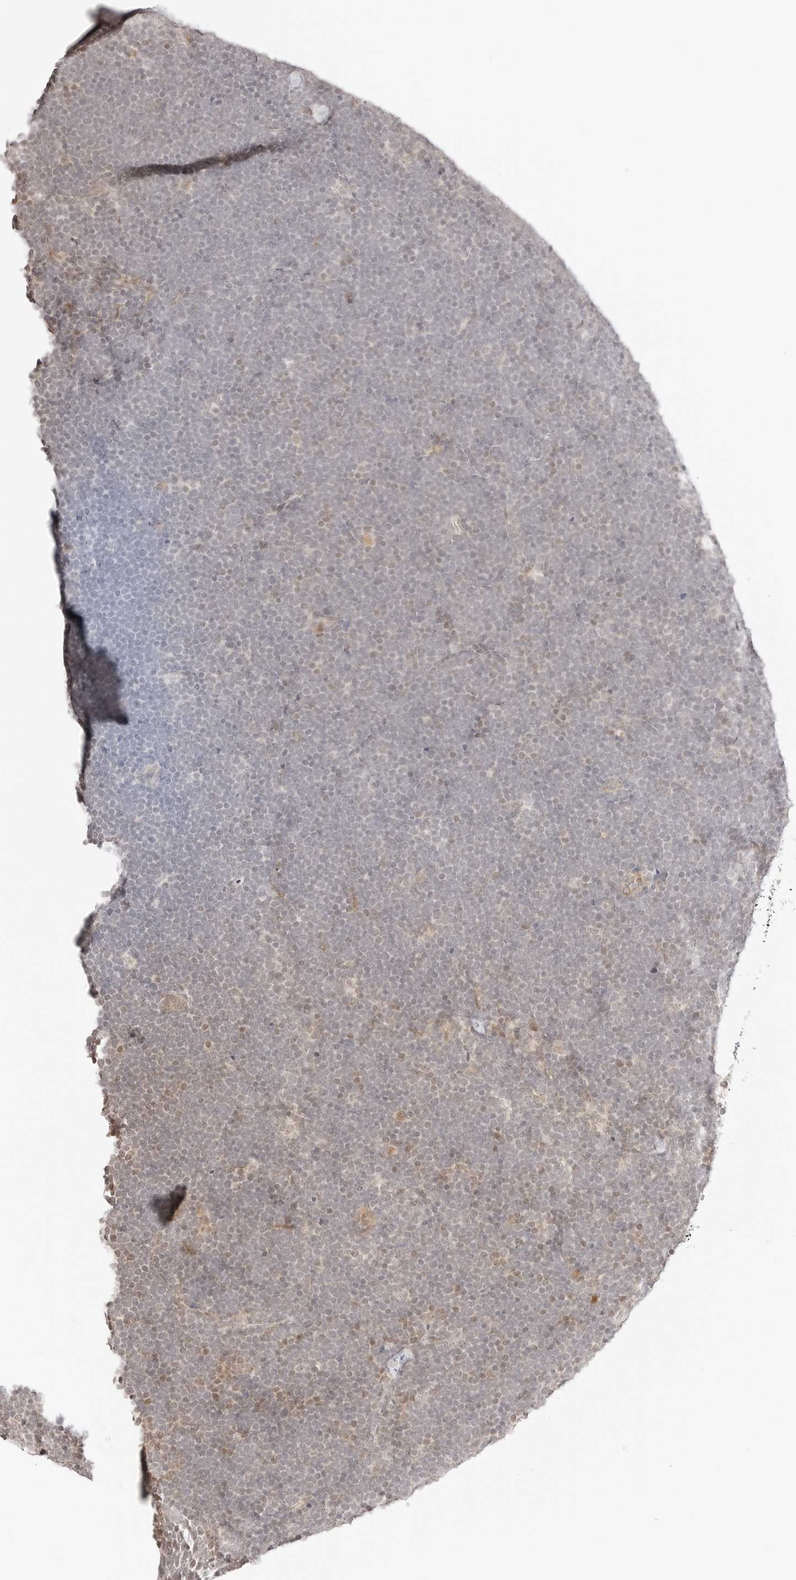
{"staining": {"intensity": "moderate", "quantity": "<25%", "location": "nuclear"}, "tissue": "lymphoma", "cell_type": "Tumor cells", "image_type": "cancer", "snomed": [{"axis": "morphology", "description": "Malignant lymphoma, non-Hodgkin's type, High grade"}, {"axis": "topography", "description": "Lymph node"}], "caption": "Malignant lymphoma, non-Hodgkin's type (high-grade) stained for a protein displays moderate nuclear positivity in tumor cells. (DAB IHC, brown staining for protein, blue staining for nuclei).", "gene": "RPS6KL1", "patient": {"sex": "male", "age": 13}}